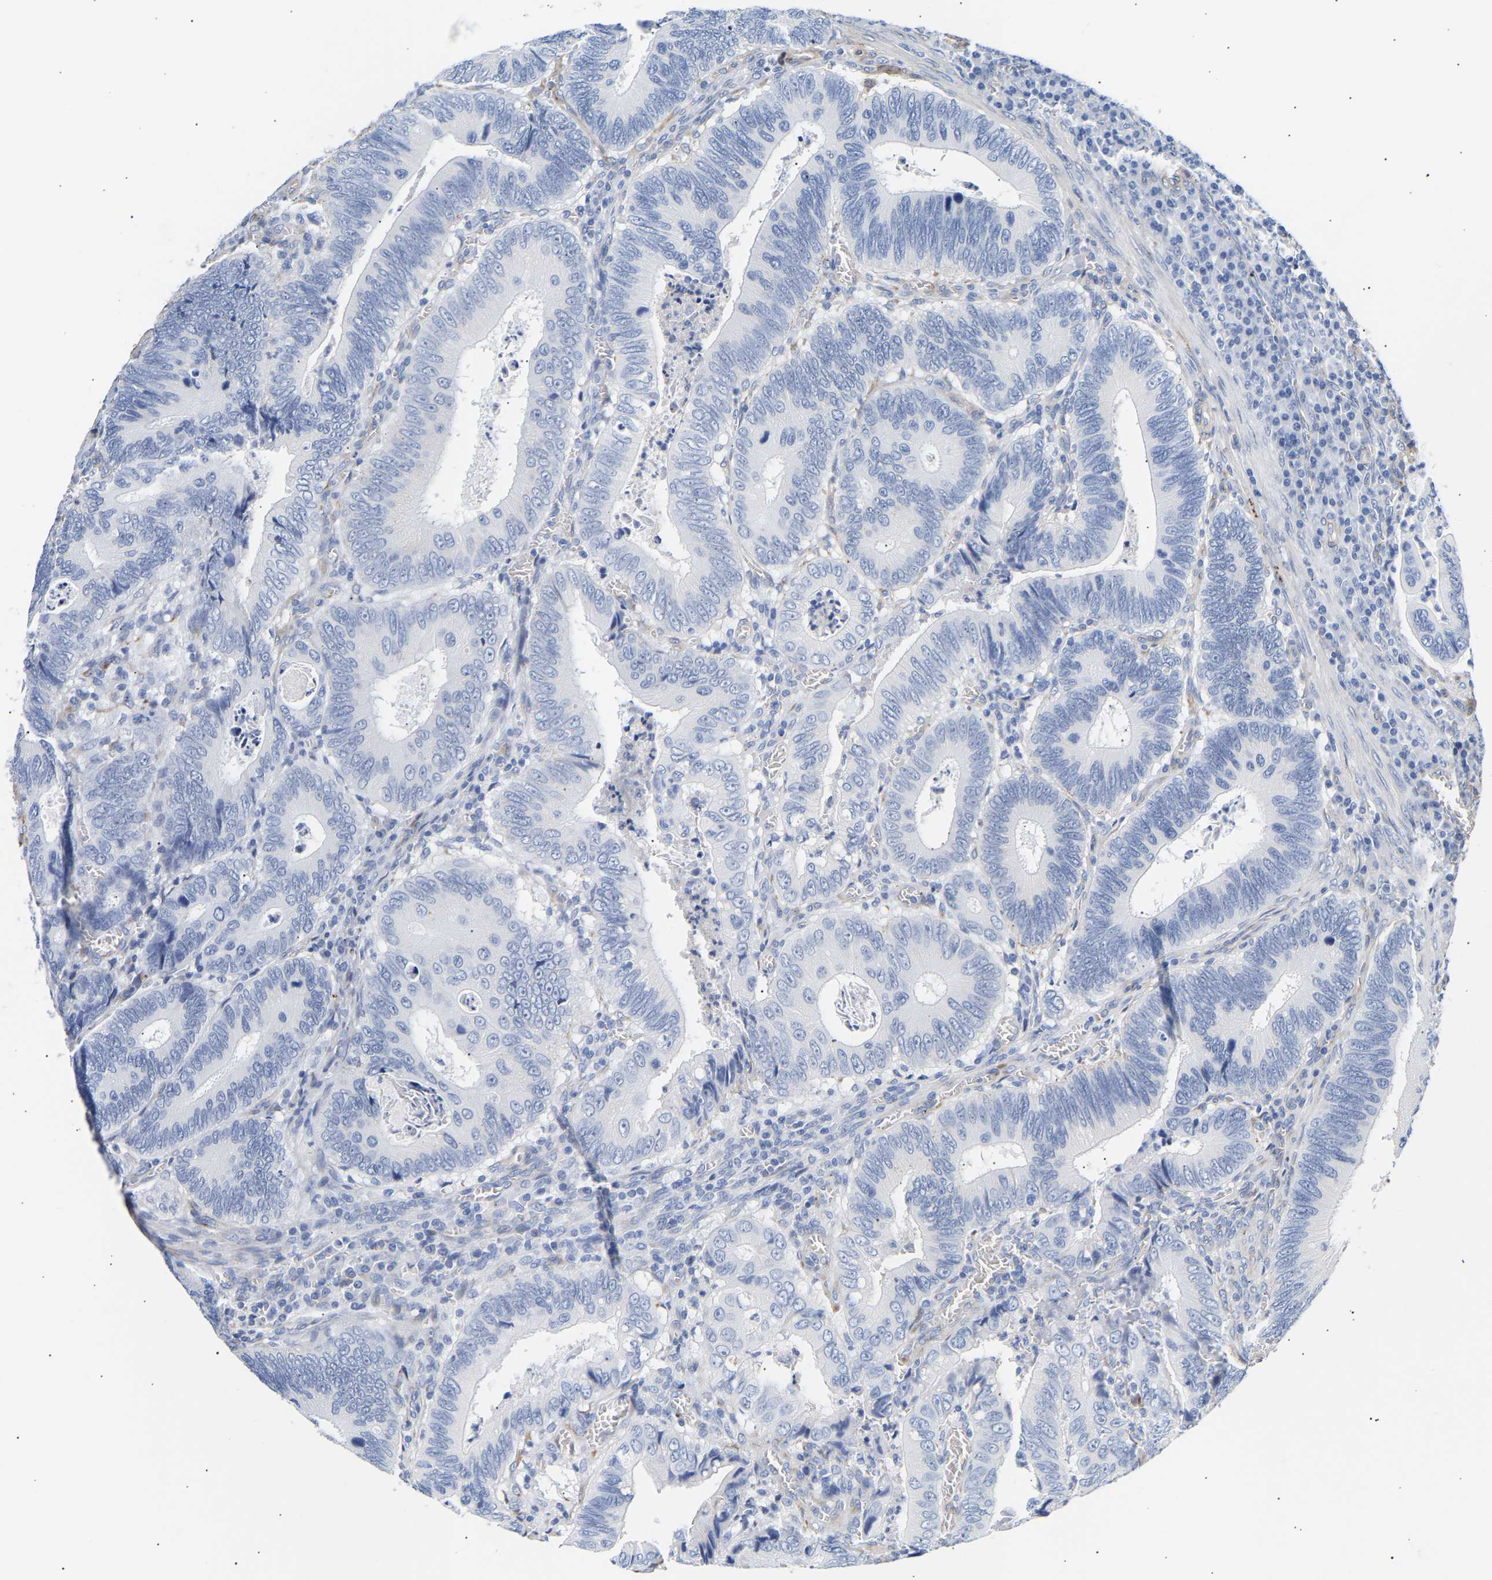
{"staining": {"intensity": "negative", "quantity": "none", "location": "none"}, "tissue": "colorectal cancer", "cell_type": "Tumor cells", "image_type": "cancer", "snomed": [{"axis": "morphology", "description": "Inflammation, NOS"}, {"axis": "morphology", "description": "Adenocarcinoma, NOS"}, {"axis": "topography", "description": "Colon"}], "caption": "Human colorectal cancer (adenocarcinoma) stained for a protein using IHC displays no expression in tumor cells.", "gene": "IGFBP7", "patient": {"sex": "male", "age": 72}}